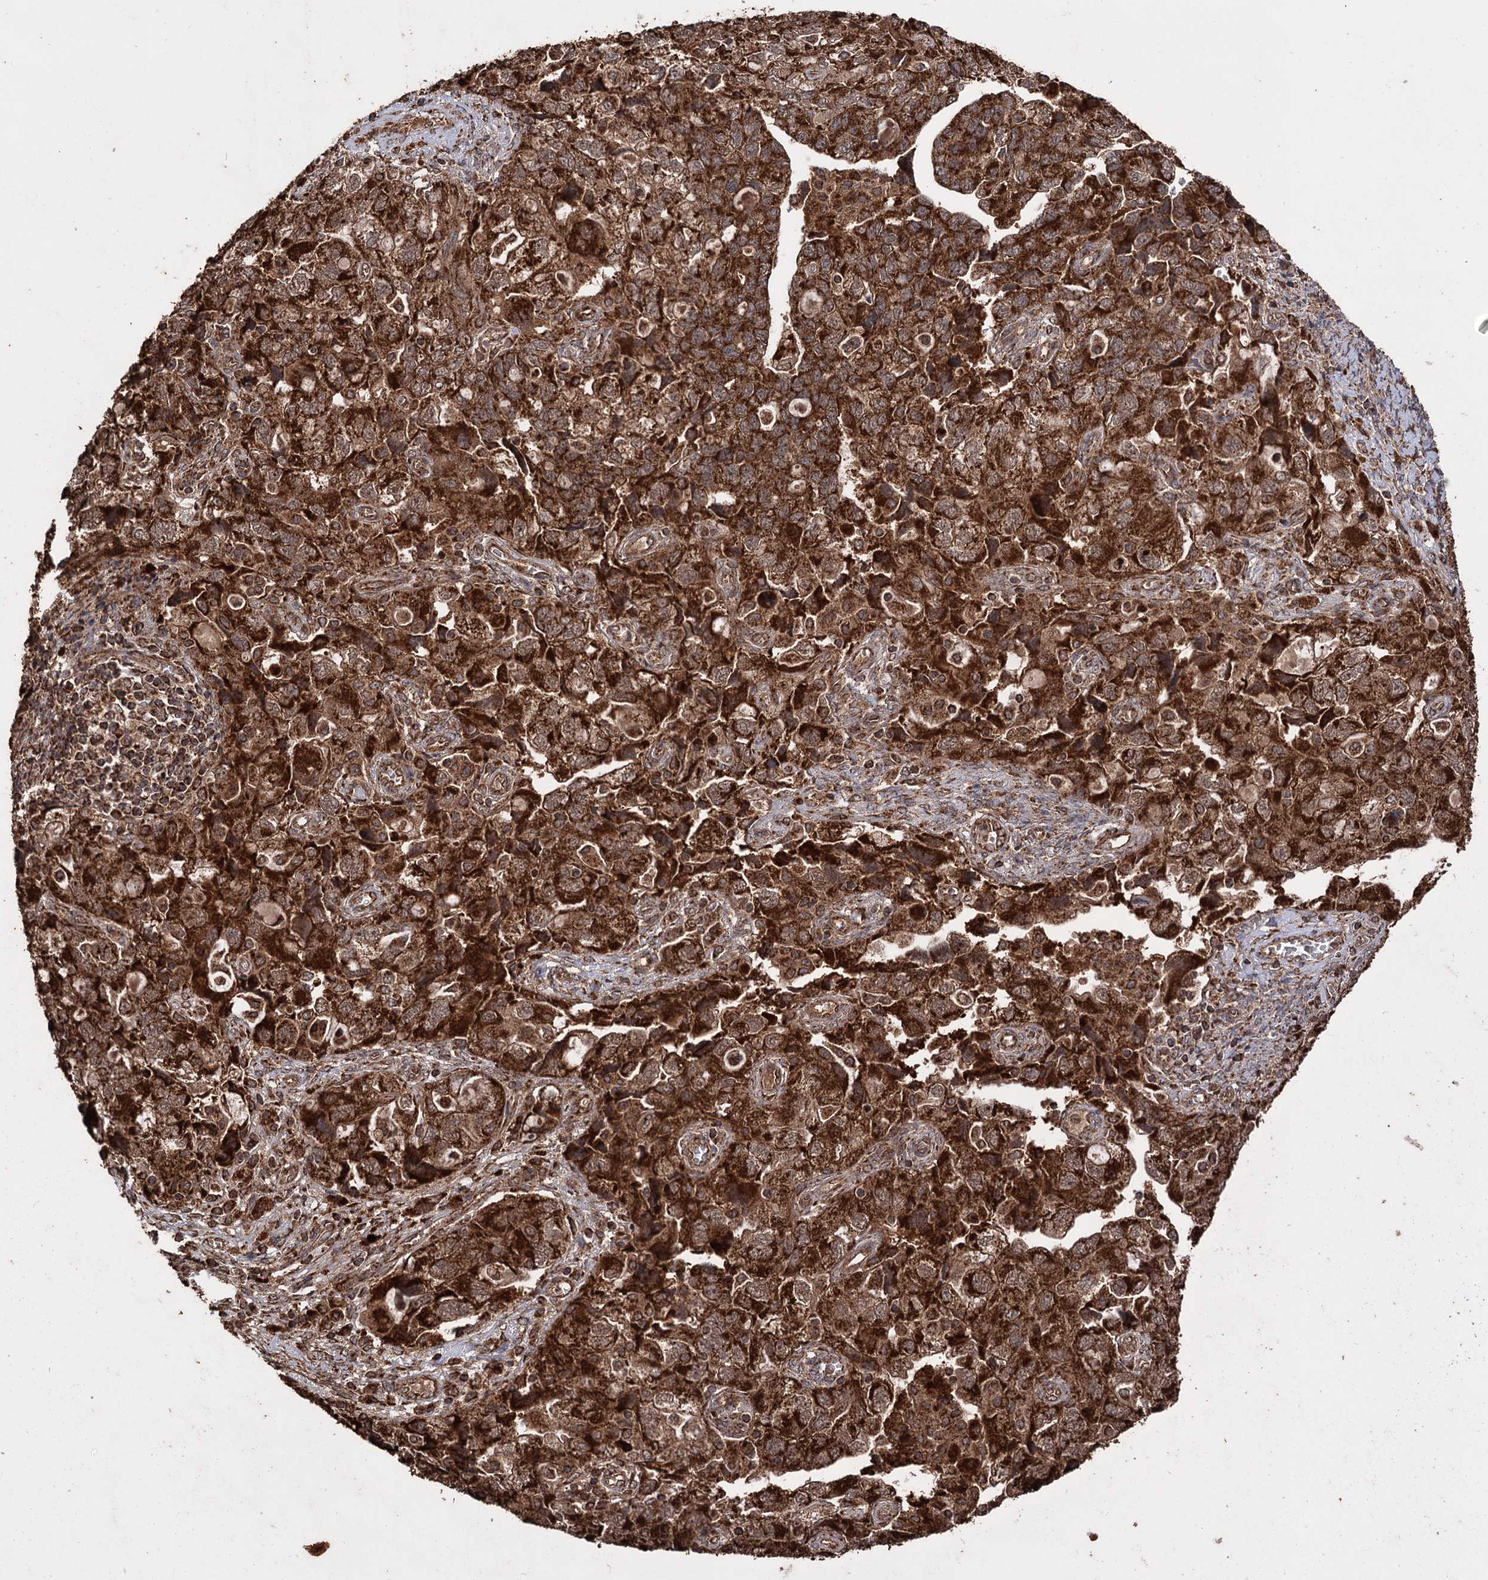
{"staining": {"intensity": "strong", "quantity": ">75%", "location": "cytoplasmic/membranous"}, "tissue": "ovarian cancer", "cell_type": "Tumor cells", "image_type": "cancer", "snomed": [{"axis": "morphology", "description": "Carcinoma, NOS"}, {"axis": "morphology", "description": "Cystadenocarcinoma, serous, NOS"}, {"axis": "topography", "description": "Ovary"}], "caption": "Immunohistochemical staining of human ovarian cancer shows high levels of strong cytoplasmic/membranous protein expression in approximately >75% of tumor cells. Using DAB (3,3'-diaminobenzidine) (brown) and hematoxylin (blue) stains, captured at high magnification using brightfield microscopy.", "gene": "IPO4", "patient": {"sex": "female", "age": 69}}